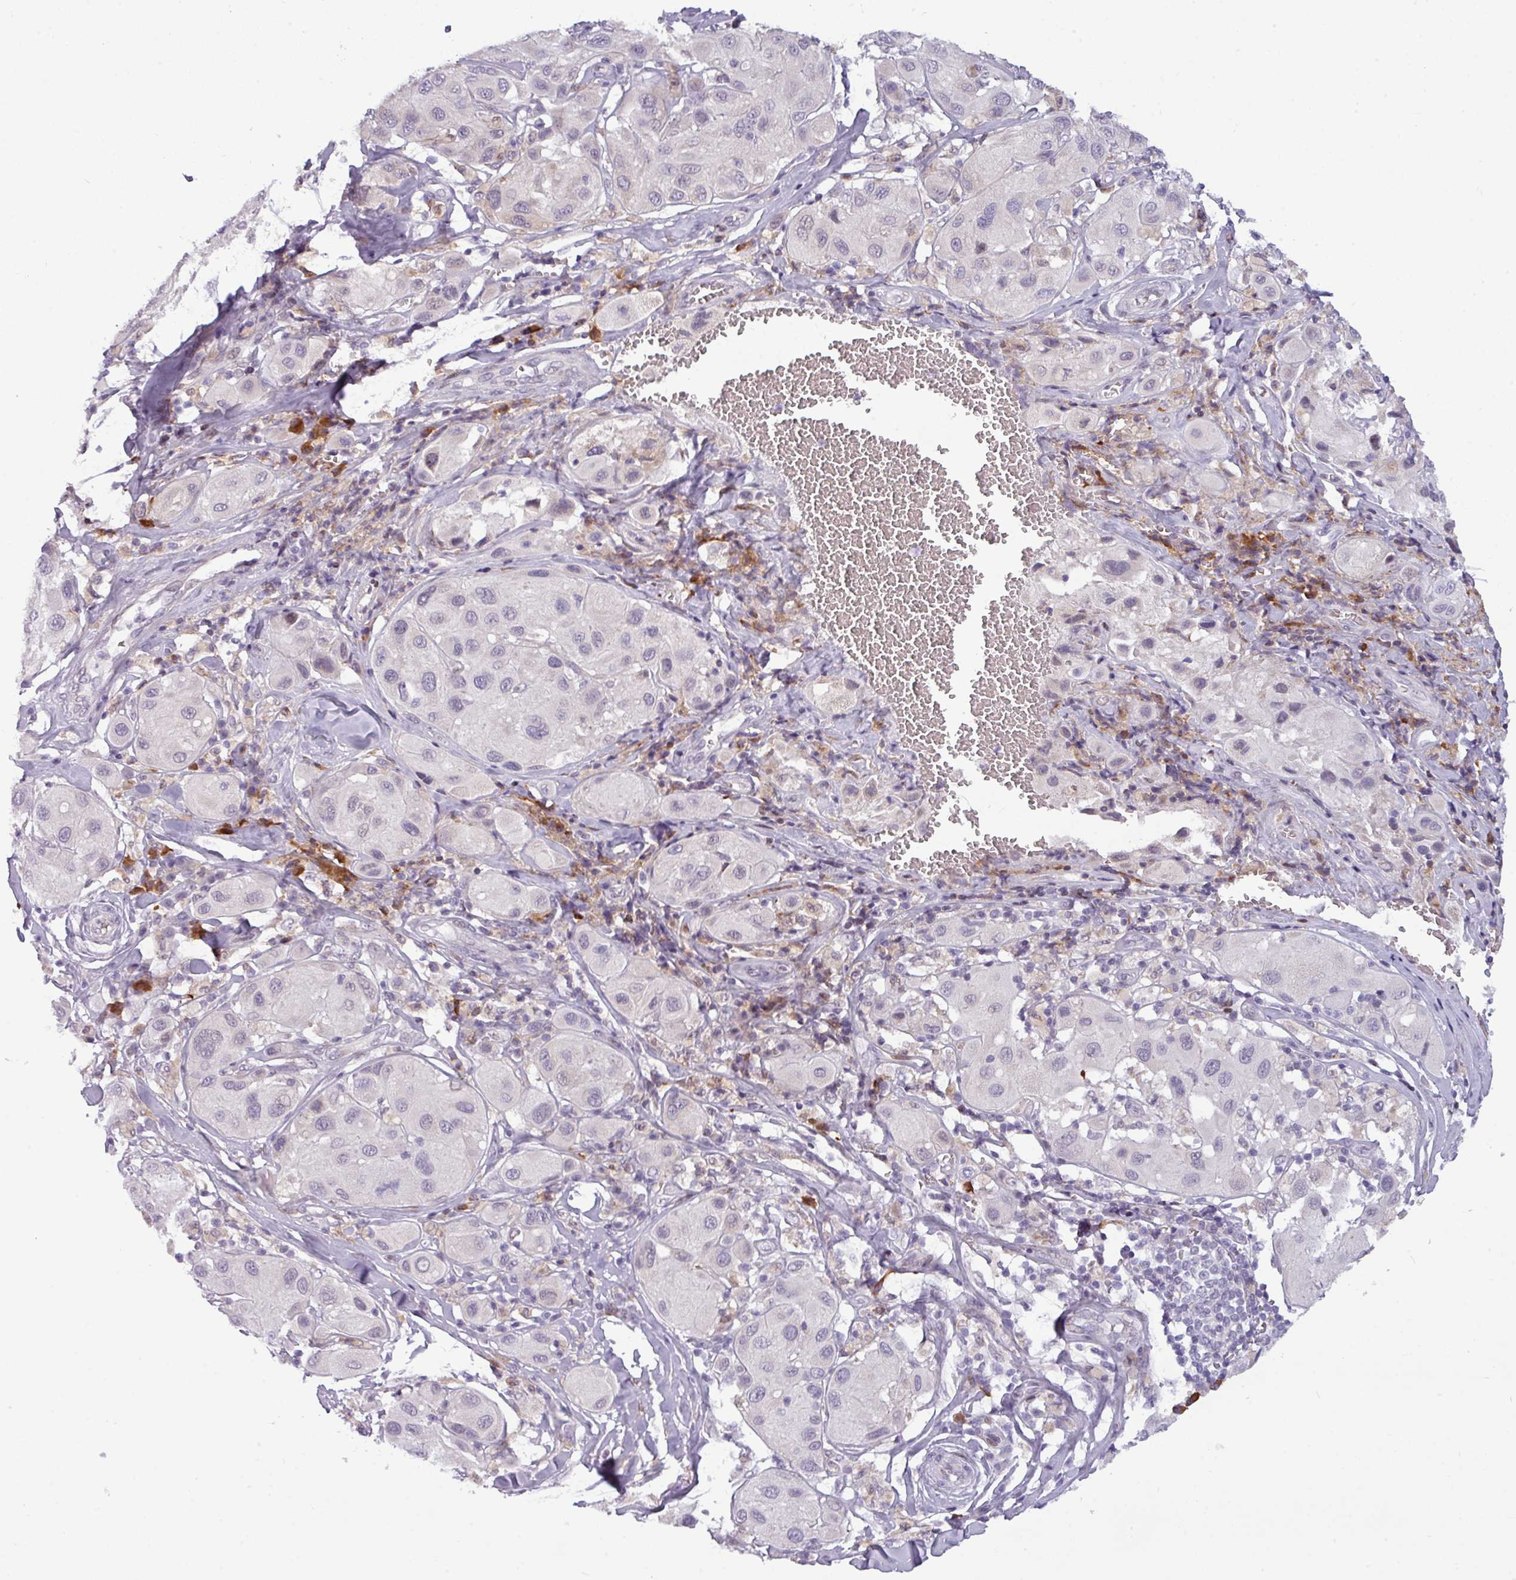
{"staining": {"intensity": "negative", "quantity": "none", "location": "none"}, "tissue": "melanoma", "cell_type": "Tumor cells", "image_type": "cancer", "snomed": [{"axis": "morphology", "description": "Malignant melanoma, Metastatic site"}, {"axis": "topography", "description": "Skin"}], "caption": "The photomicrograph demonstrates no staining of tumor cells in malignant melanoma (metastatic site). (Brightfield microscopy of DAB (3,3'-diaminobenzidine) IHC at high magnification).", "gene": "SLC66A2", "patient": {"sex": "male", "age": 41}}